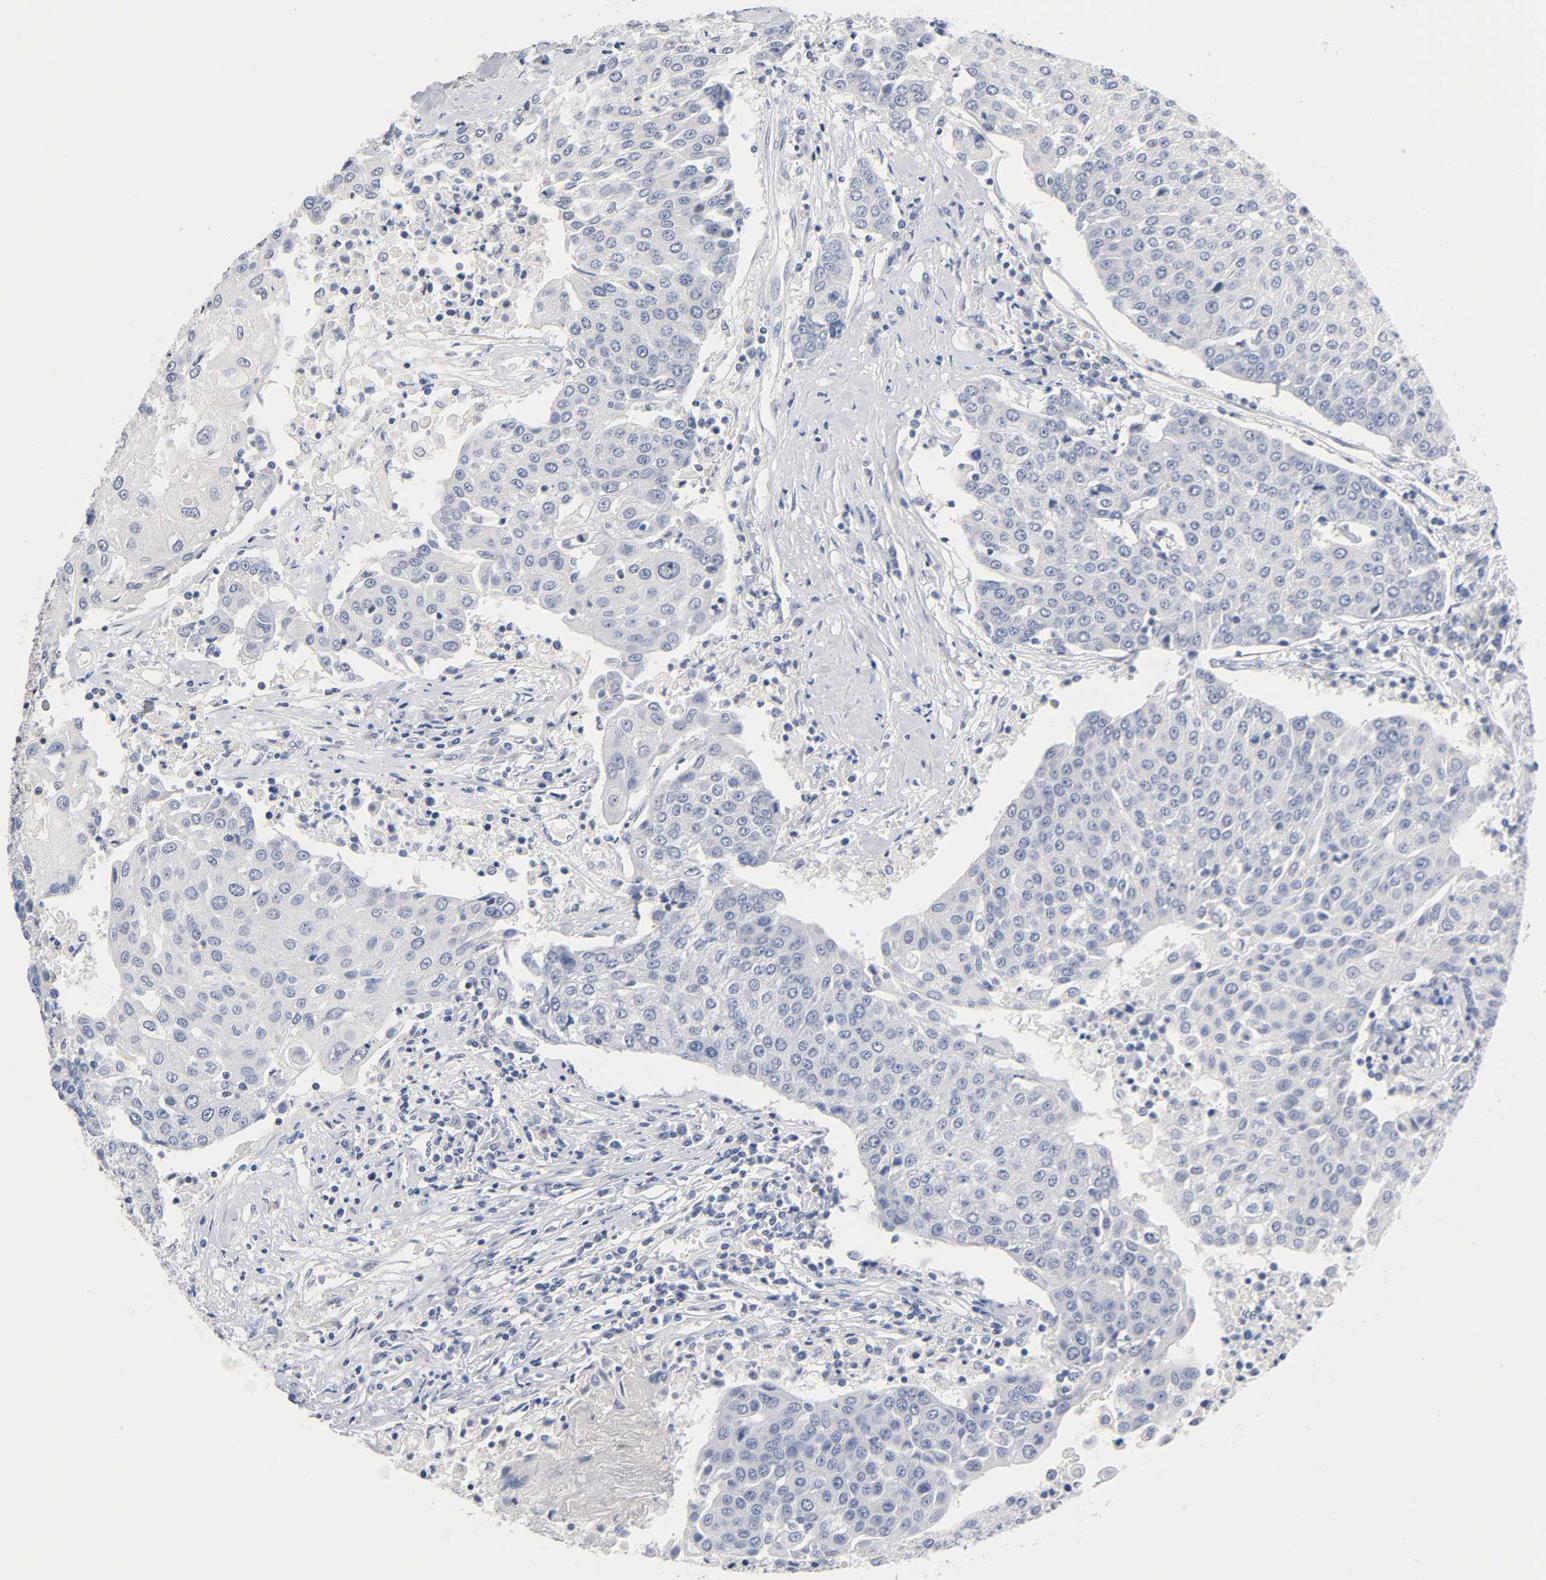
{"staining": {"intensity": "negative", "quantity": "none", "location": "none"}, "tissue": "urothelial cancer", "cell_type": "Tumor cells", "image_type": "cancer", "snomed": [{"axis": "morphology", "description": "Urothelial carcinoma, High grade"}, {"axis": "topography", "description": "Urinary bladder"}], "caption": "DAB (3,3'-diaminobenzidine) immunohistochemical staining of human urothelial carcinoma (high-grade) shows no significant positivity in tumor cells. (Brightfield microscopy of DAB (3,3'-diaminobenzidine) IHC at high magnification).", "gene": "NFATC1", "patient": {"sex": "female", "age": 85}}